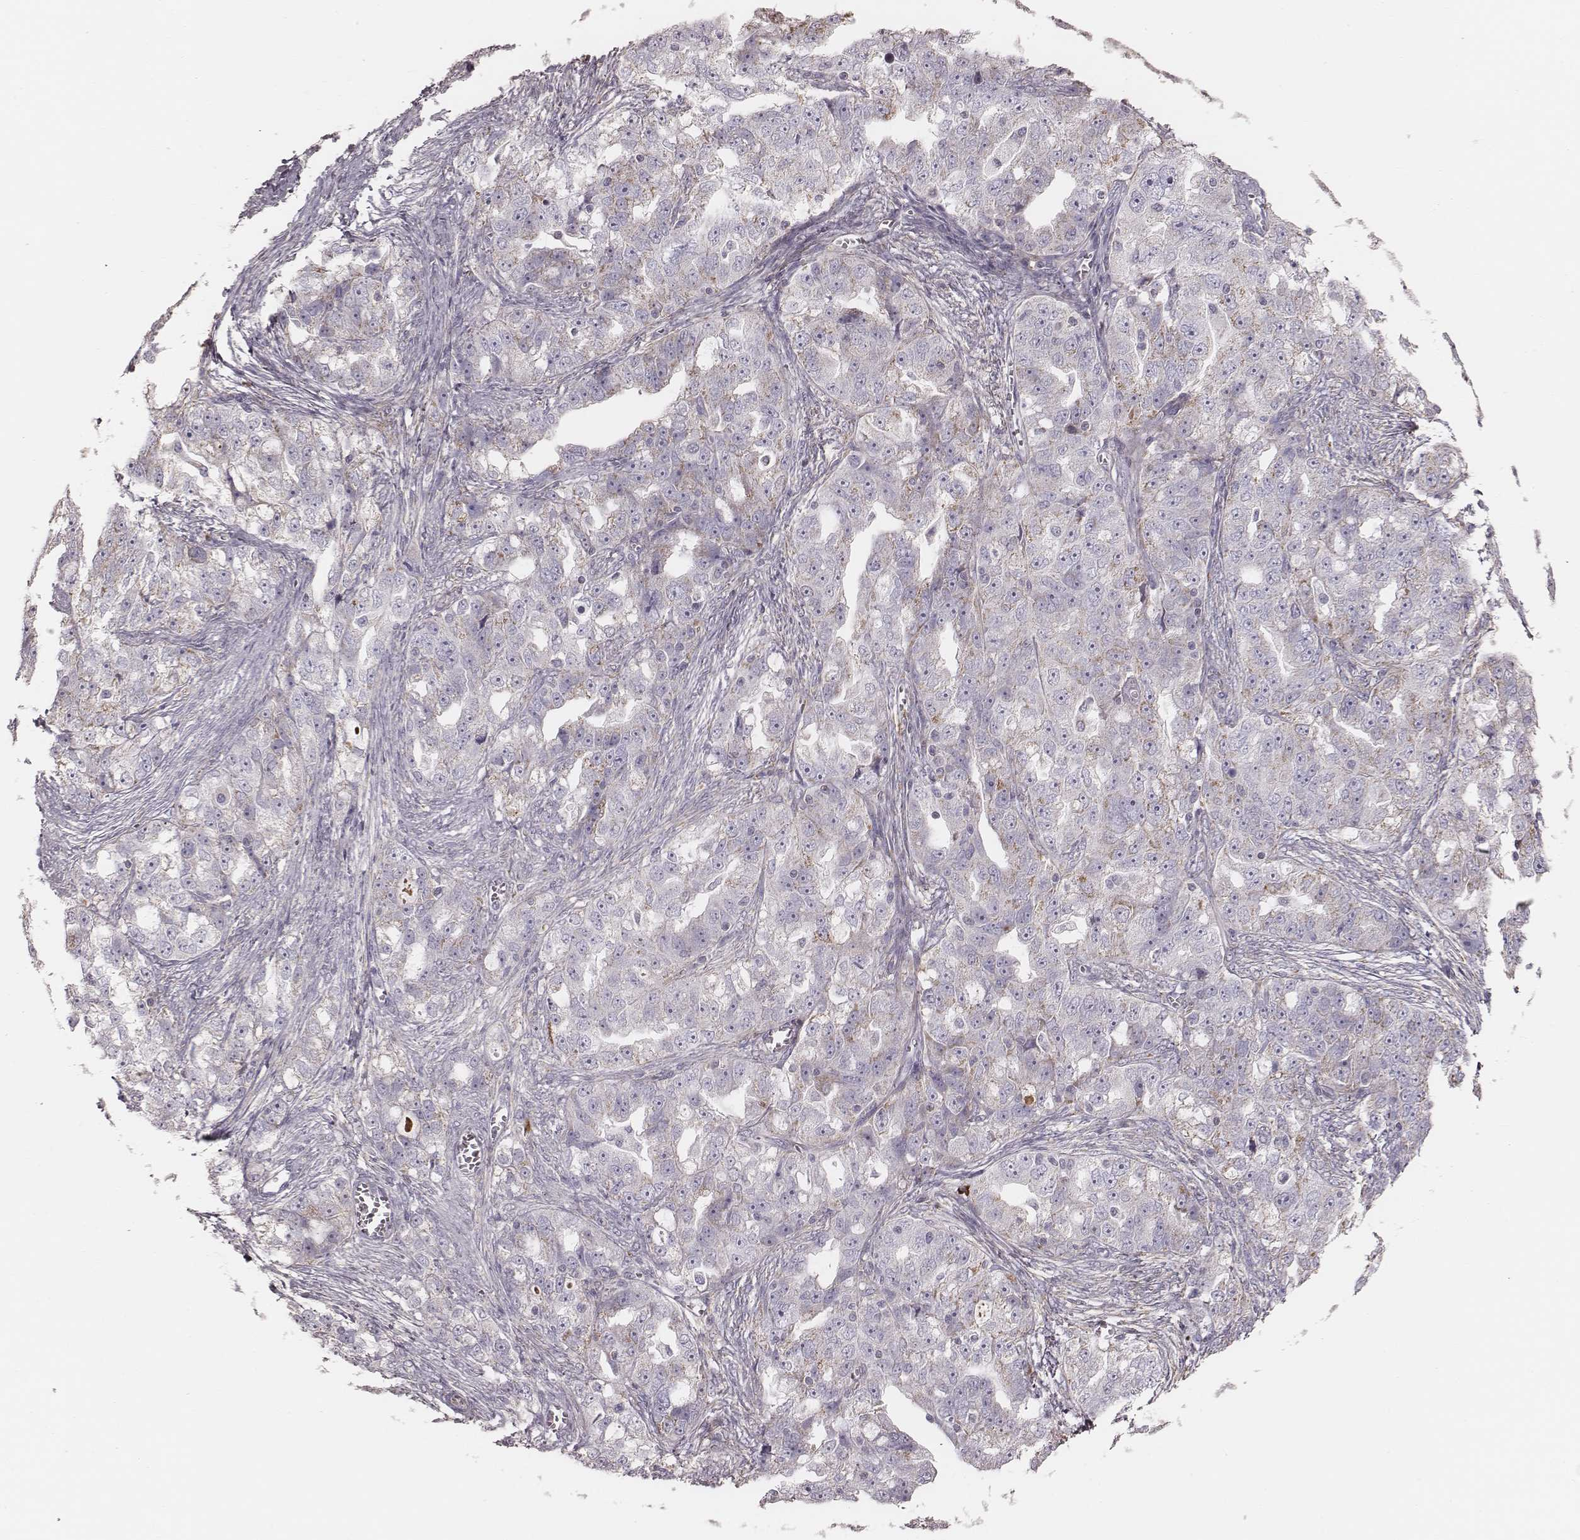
{"staining": {"intensity": "weak", "quantity": "<25%", "location": "cytoplasmic/membranous"}, "tissue": "ovarian cancer", "cell_type": "Tumor cells", "image_type": "cancer", "snomed": [{"axis": "morphology", "description": "Cystadenocarcinoma, serous, NOS"}, {"axis": "topography", "description": "Ovary"}], "caption": "Ovarian cancer stained for a protein using immunohistochemistry (IHC) demonstrates no staining tumor cells.", "gene": "KIF5C", "patient": {"sex": "female", "age": 51}}